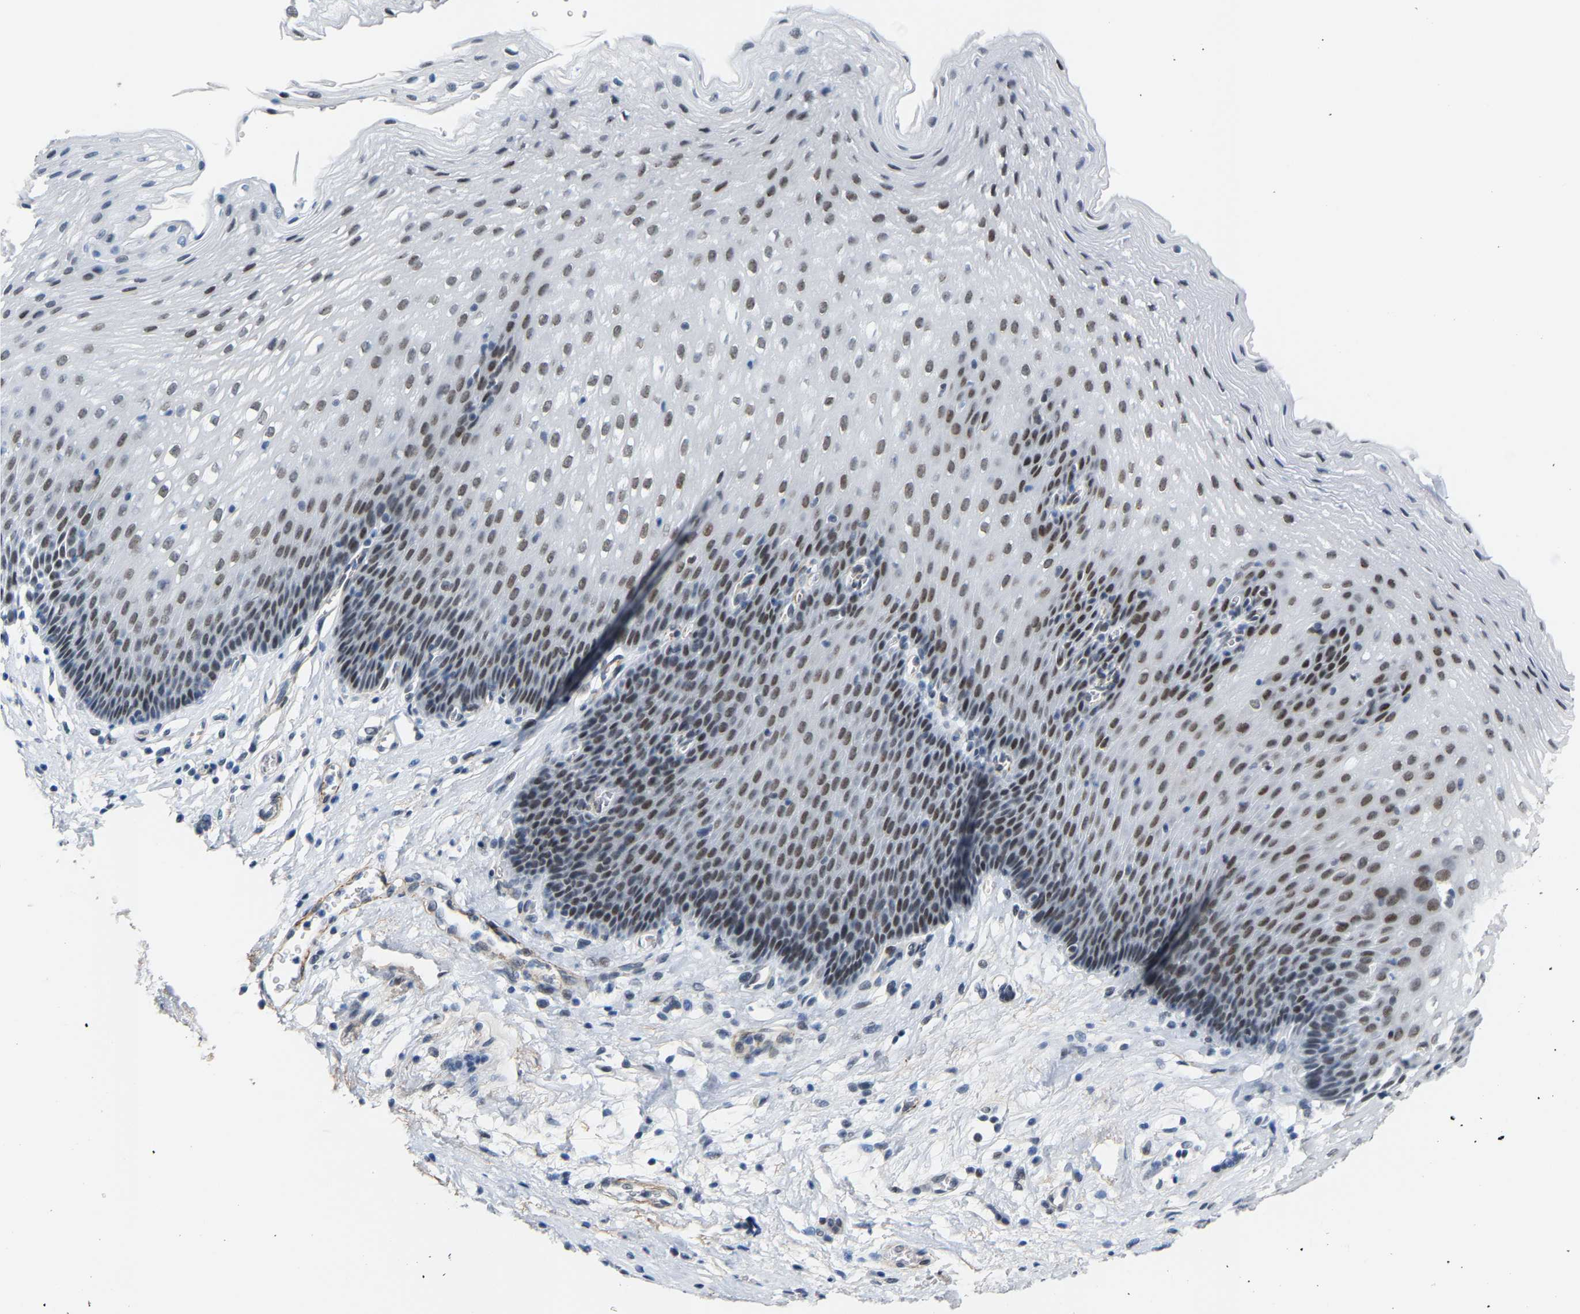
{"staining": {"intensity": "moderate", "quantity": ">75%", "location": "nuclear"}, "tissue": "esophagus", "cell_type": "Squamous epithelial cells", "image_type": "normal", "snomed": [{"axis": "morphology", "description": "Normal tissue, NOS"}, {"axis": "topography", "description": "Esophagus"}], "caption": "Esophagus stained for a protein (brown) reveals moderate nuclear positive staining in about >75% of squamous epithelial cells.", "gene": "FAM180A", "patient": {"sex": "male", "age": 48}}